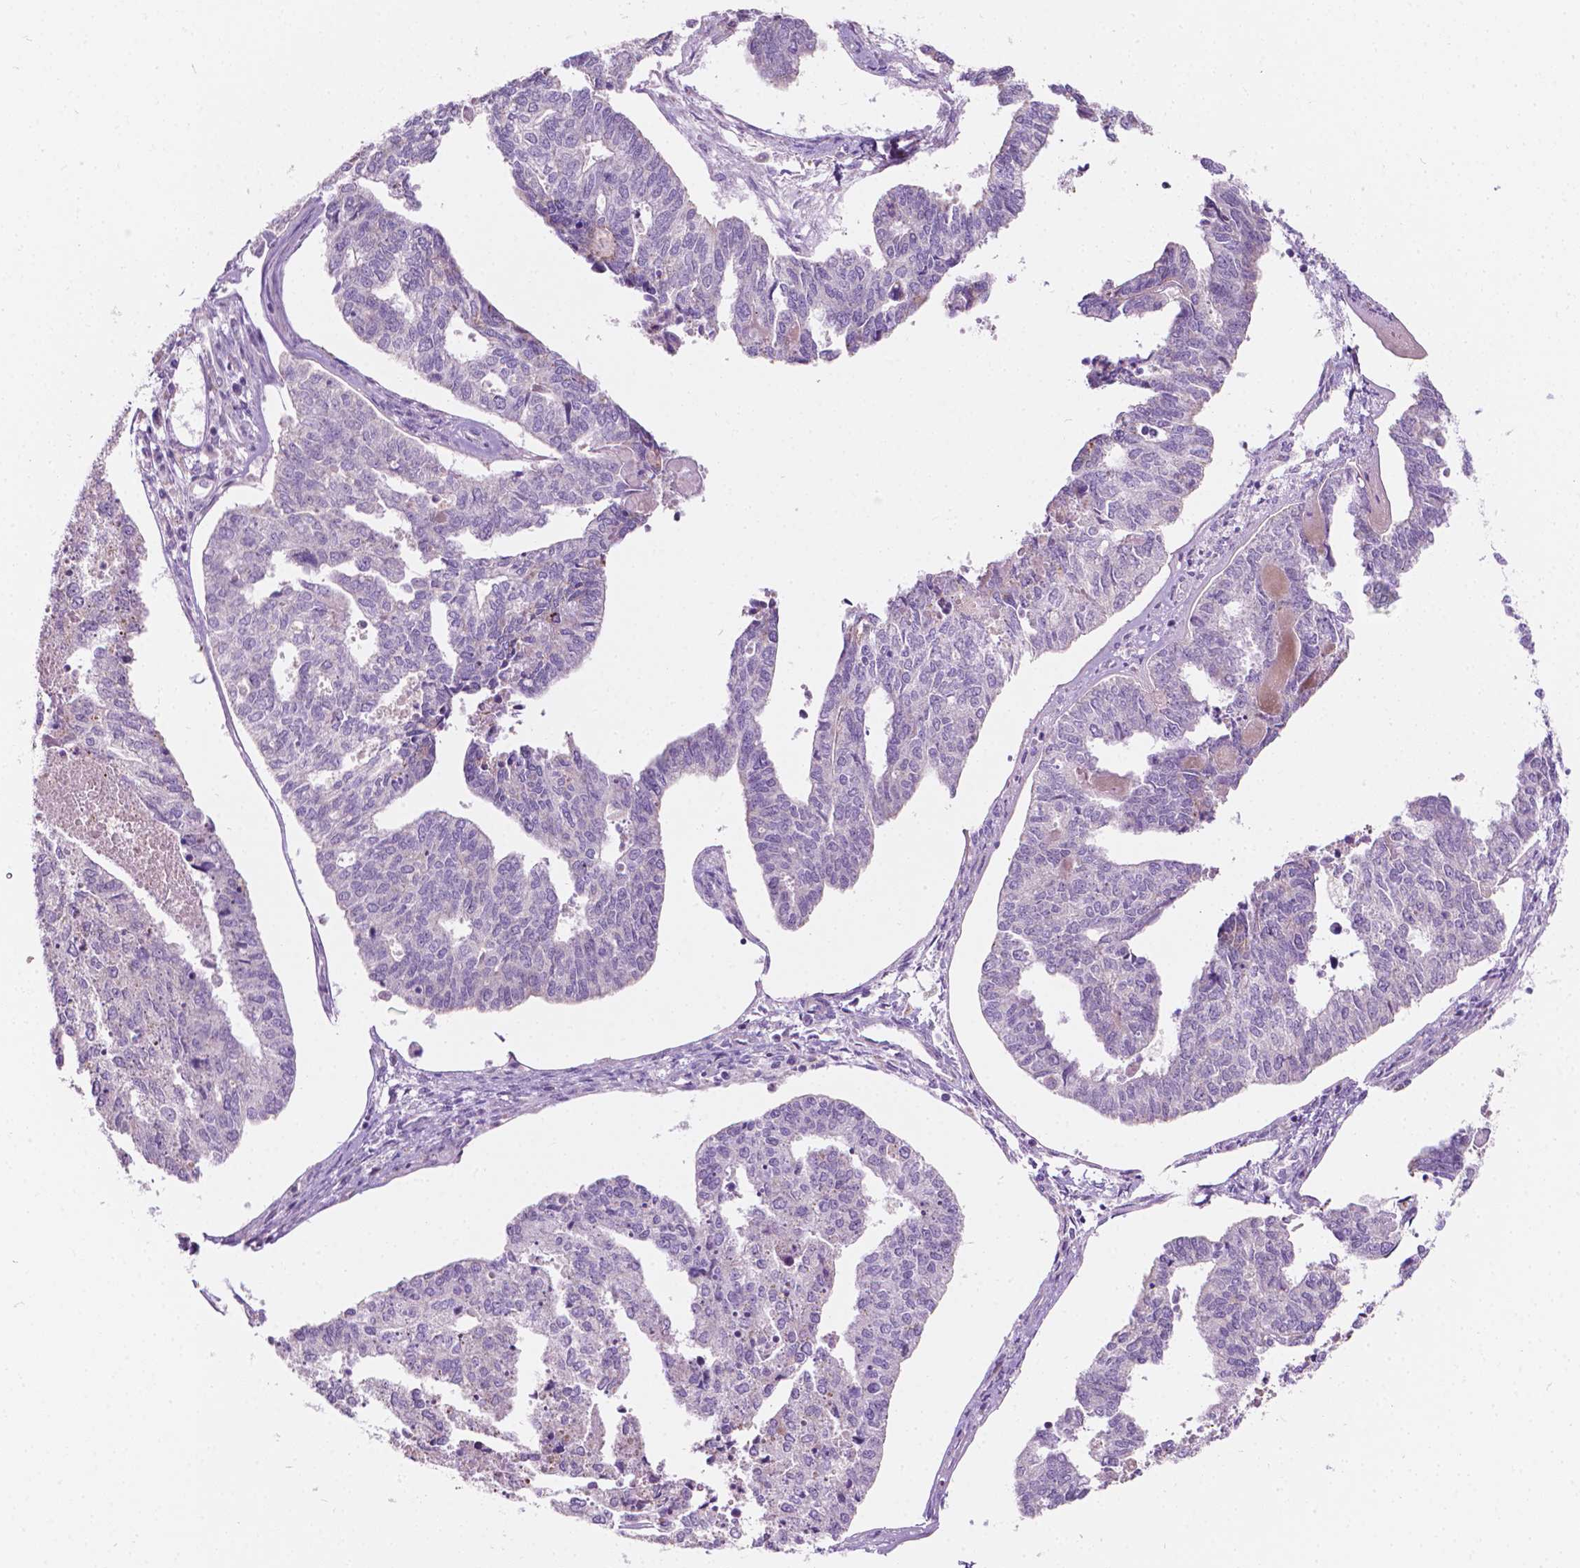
{"staining": {"intensity": "negative", "quantity": "none", "location": "none"}, "tissue": "endometrial cancer", "cell_type": "Tumor cells", "image_type": "cancer", "snomed": [{"axis": "morphology", "description": "Adenocarcinoma, NOS"}, {"axis": "topography", "description": "Endometrium"}], "caption": "Immunohistochemistry micrograph of adenocarcinoma (endometrial) stained for a protein (brown), which displays no staining in tumor cells.", "gene": "NOS1AP", "patient": {"sex": "female", "age": 73}}